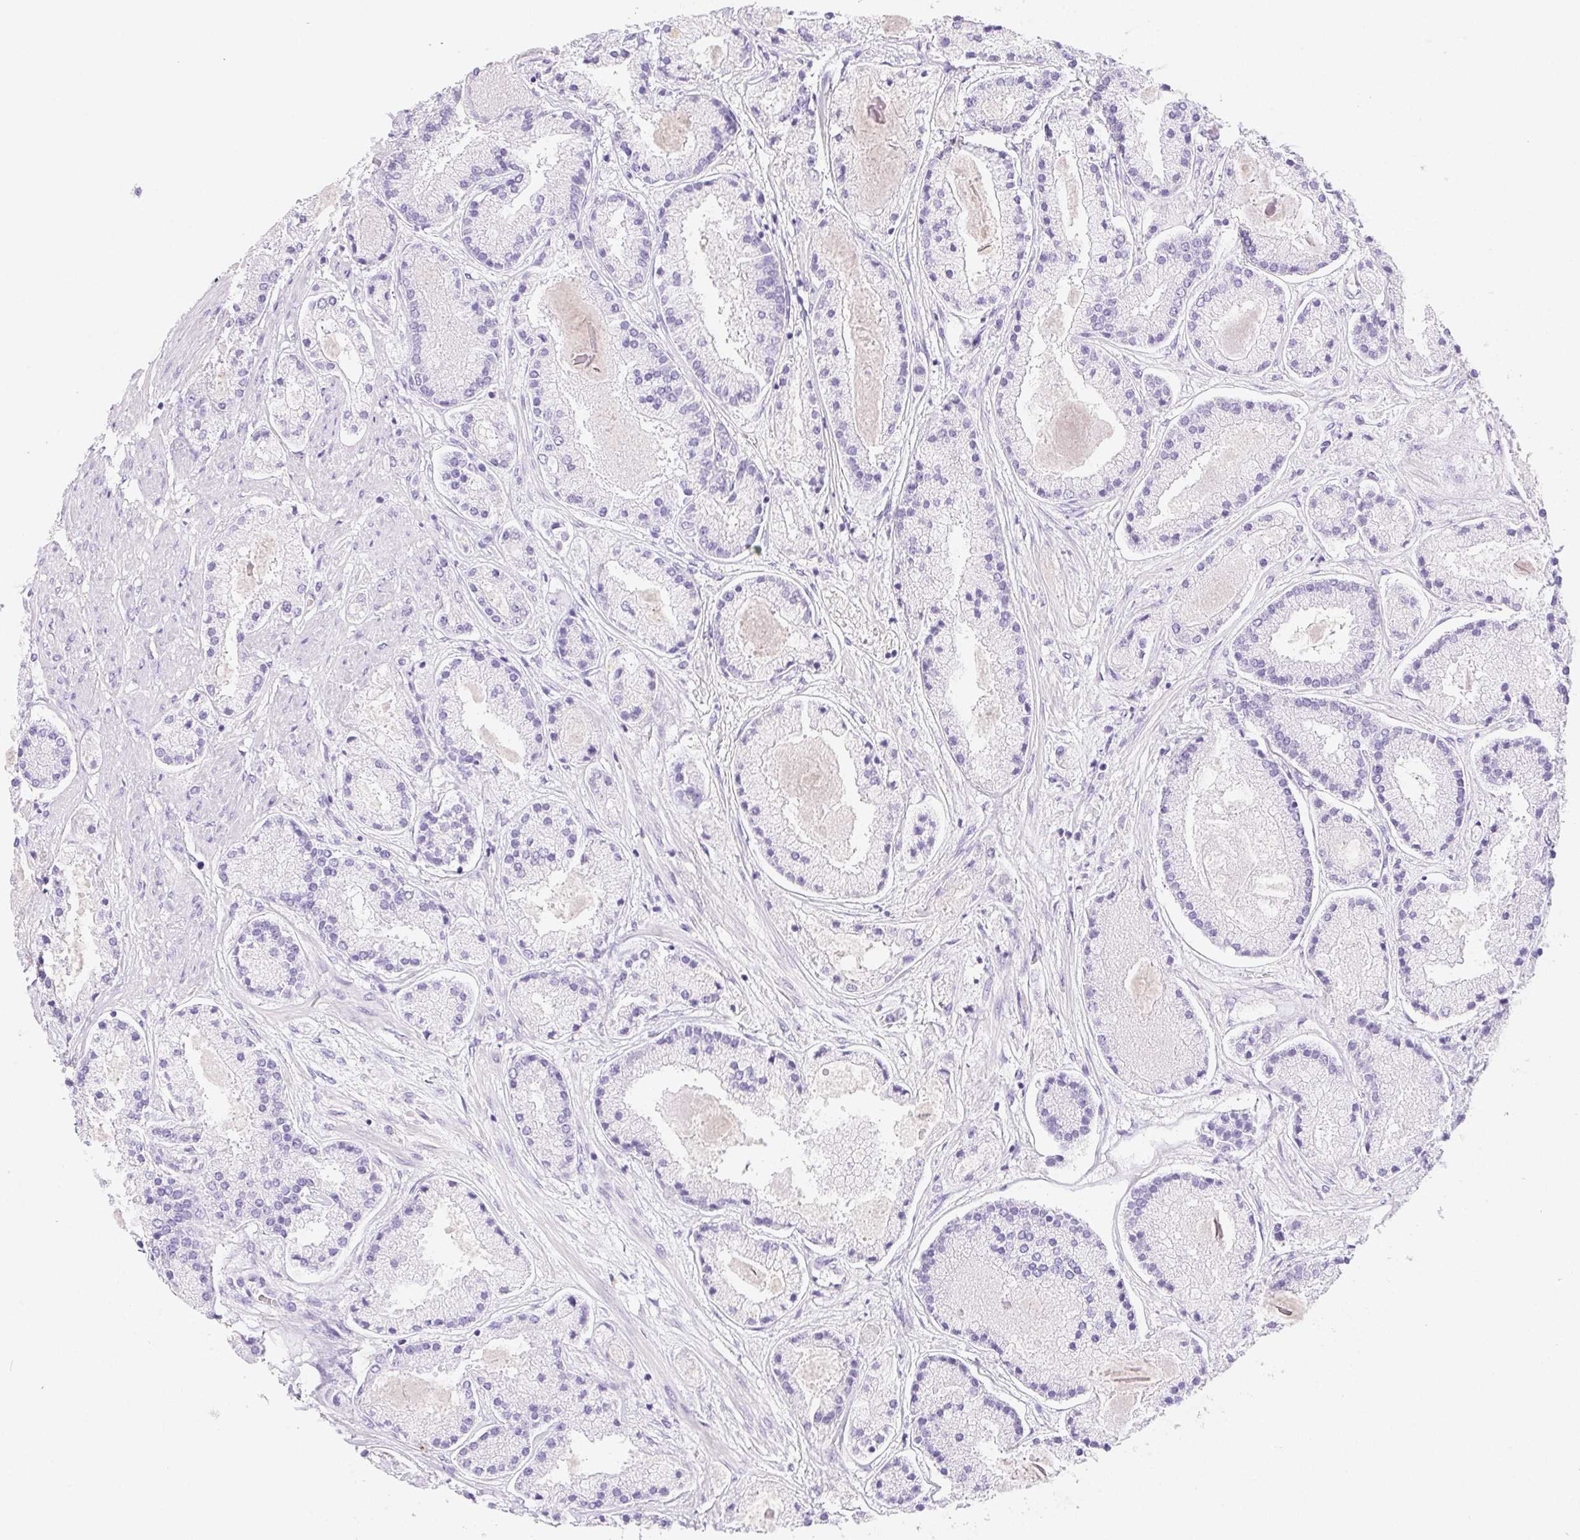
{"staining": {"intensity": "negative", "quantity": "none", "location": "none"}, "tissue": "prostate cancer", "cell_type": "Tumor cells", "image_type": "cancer", "snomed": [{"axis": "morphology", "description": "Adenocarcinoma, High grade"}, {"axis": "topography", "description": "Prostate"}], "caption": "Prostate cancer stained for a protein using immunohistochemistry (IHC) reveals no positivity tumor cells.", "gene": "PNLIP", "patient": {"sex": "male", "age": 67}}